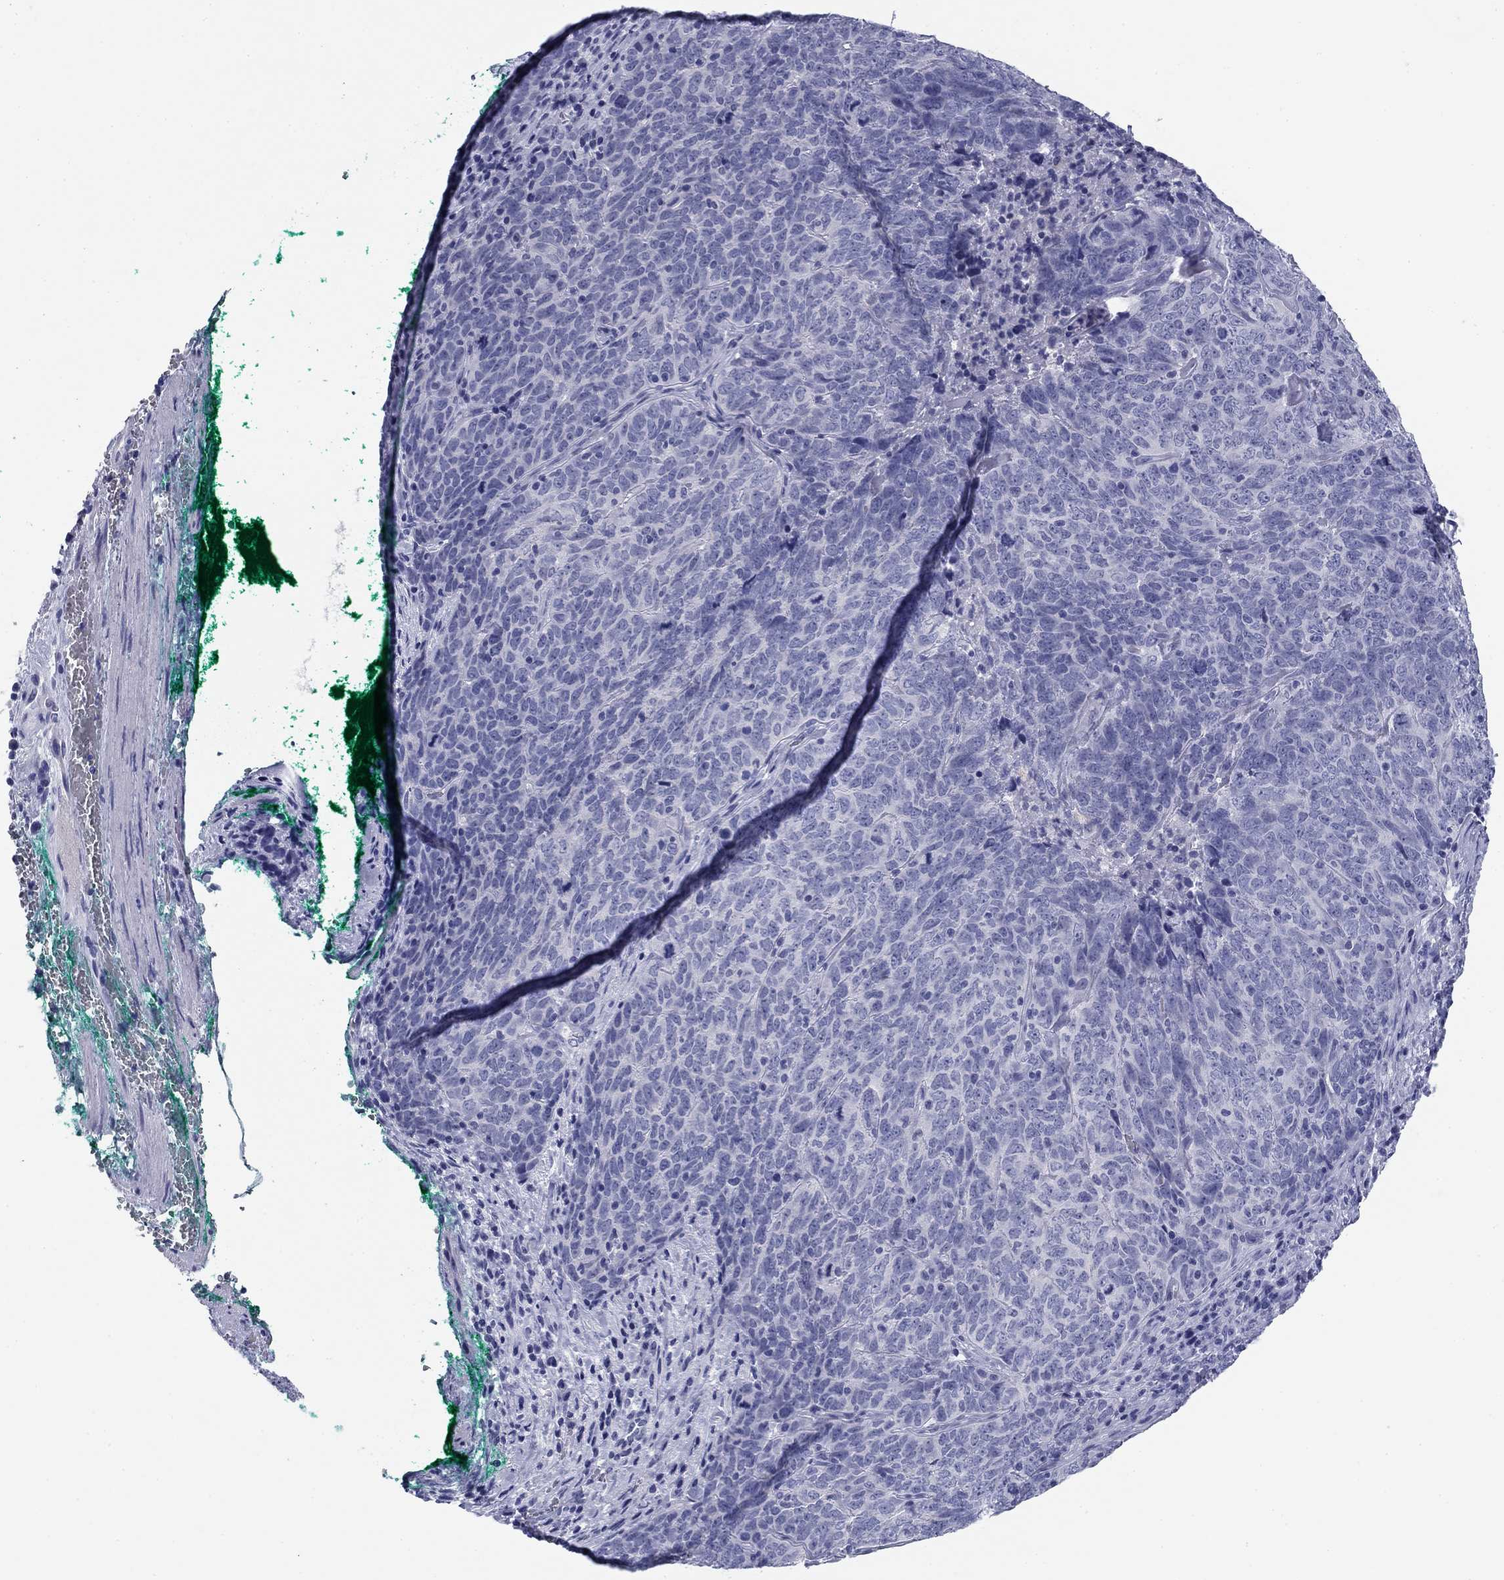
{"staining": {"intensity": "negative", "quantity": "none", "location": "none"}, "tissue": "skin cancer", "cell_type": "Tumor cells", "image_type": "cancer", "snomed": [{"axis": "morphology", "description": "Squamous cell carcinoma, NOS"}, {"axis": "topography", "description": "Skin"}, {"axis": "topography", "description": "Anal"}], "caption": "Protein analysis of squamous cell carcinoma (skin) displays no significant expression in tumor cells.", "gene": "KCNH1", "patient": {"sex": "female", "age": 51}}